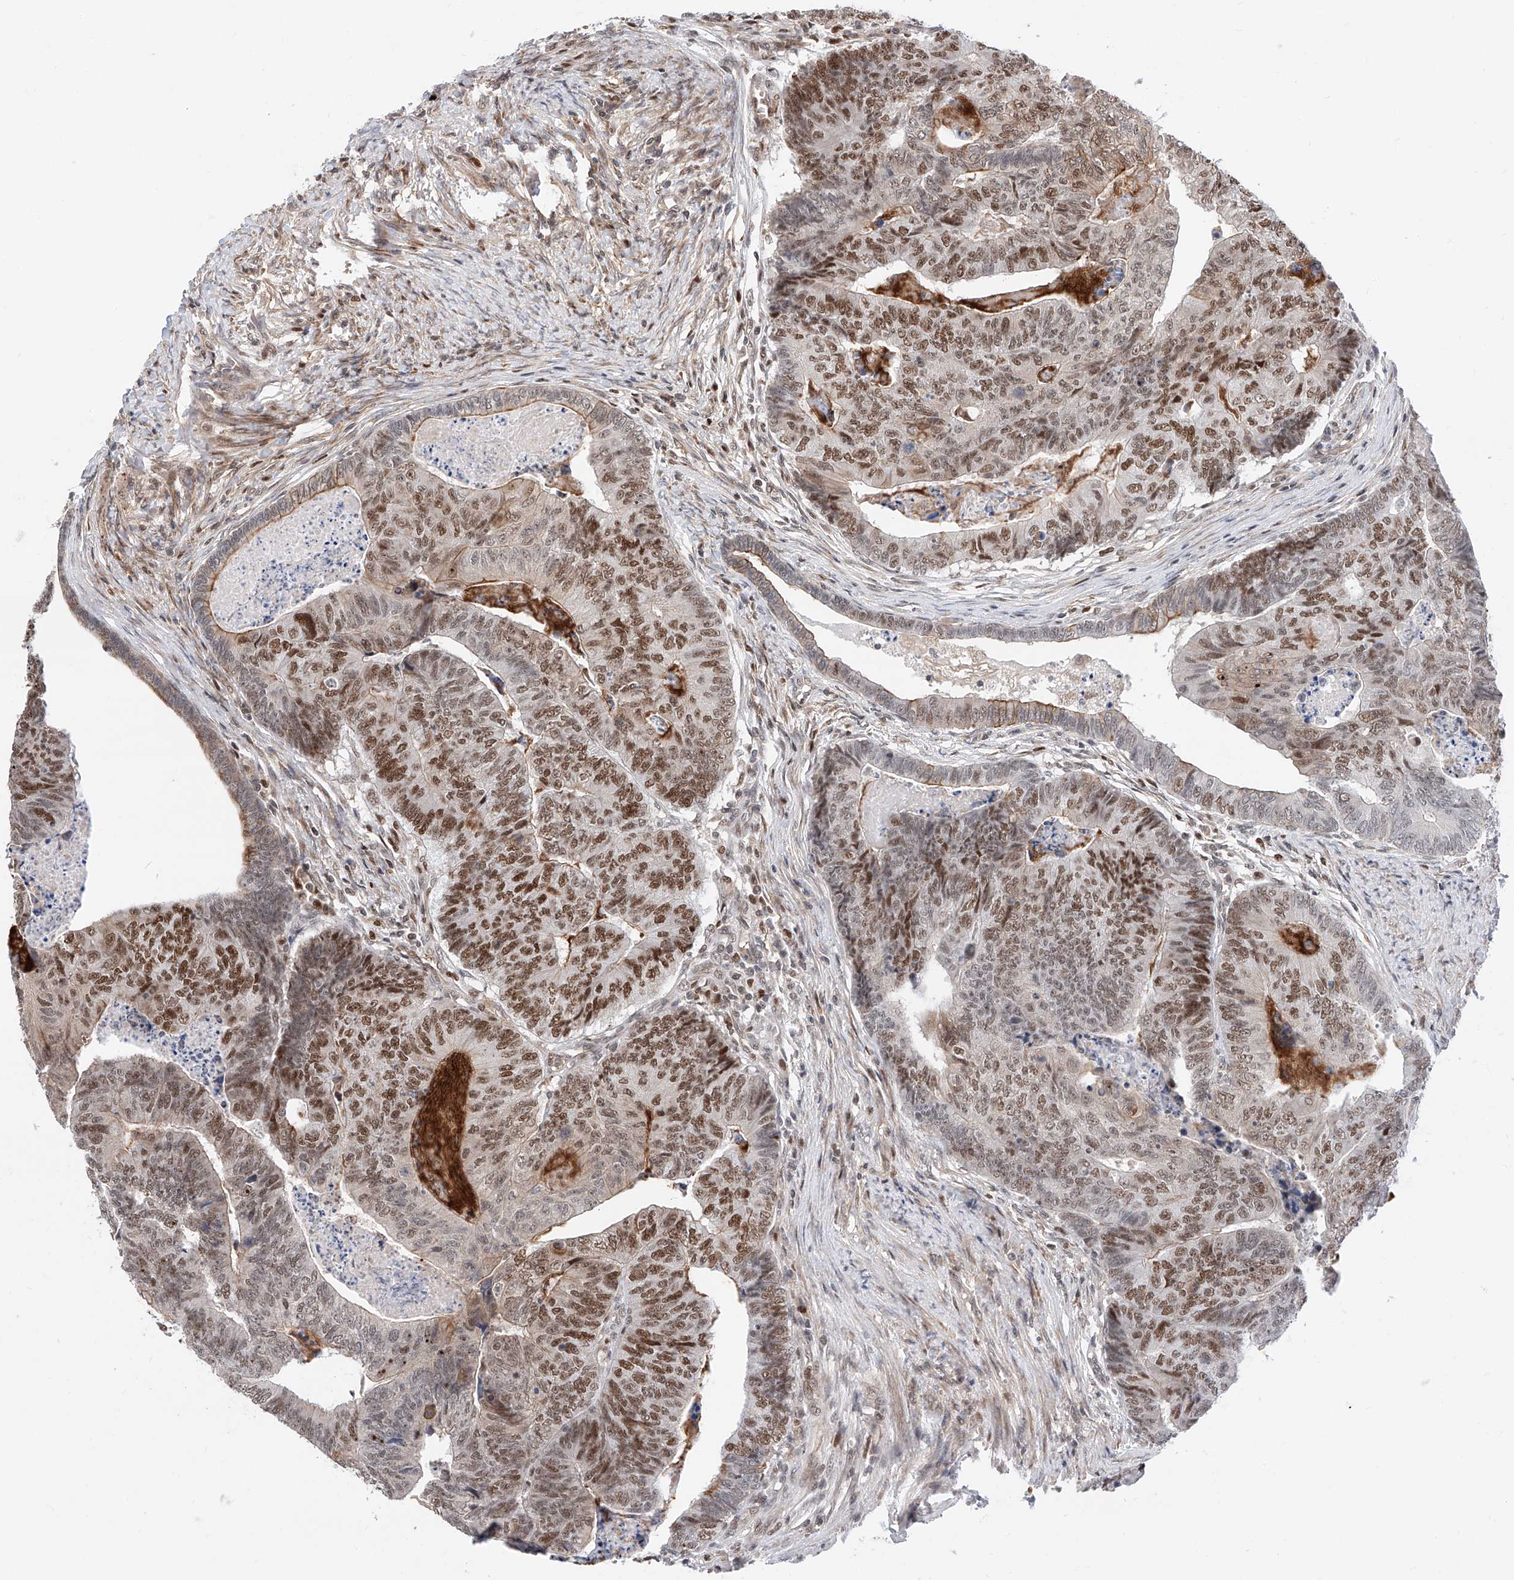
{"staining": {"intensity": "strong", "quantity": ">75%", "location": "nuclear"}, "tissue": "colorectal cancer", "cell_type": "Tumor cells", "image_type": "cancer", "snomed": [{"axis": "morphology", "description": "Adenocarcinoma, NOS"}, {"axis": "topography", "description": "Colon"}], "caption": "There is high levels of strong nuclear positivity in tumor cells of adenocarcinoma (colorectal), as demonstrated by immunohistochemical staining (brown color).", "gene": "SNRNP200", "patient": {"sex": "female", "age": 67}}